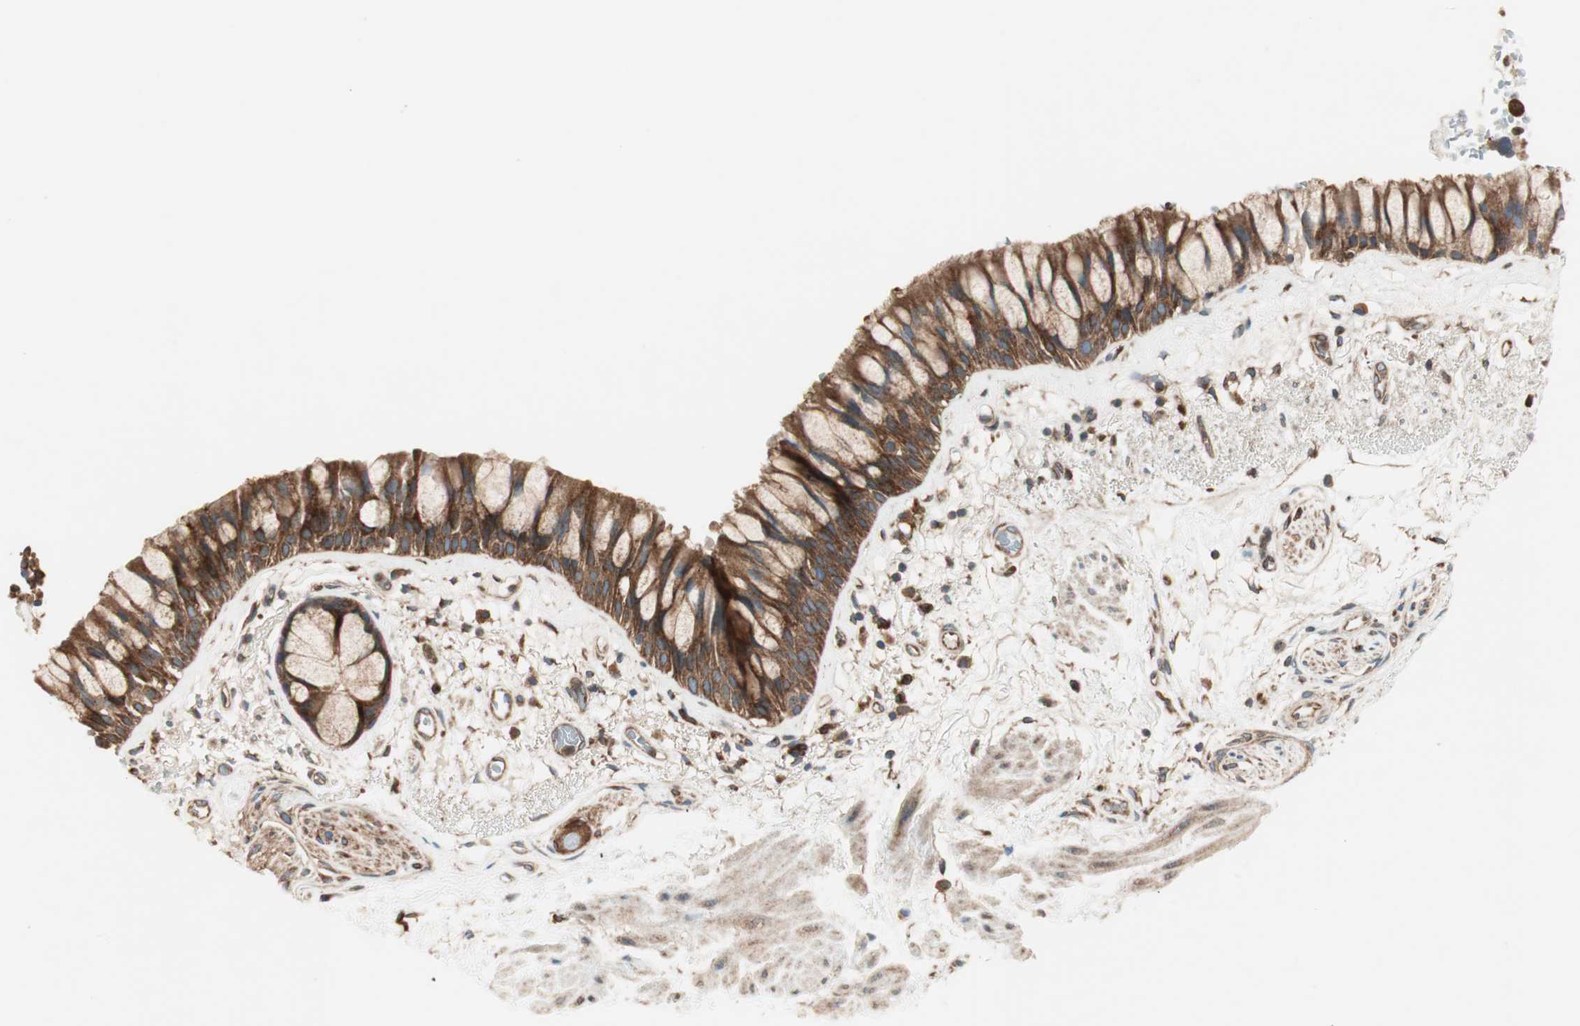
{"staining": {"intensity": "strong", "quantity": ">75%", "location": "cytoplasmic/membranous"}, "tissue": "bronchus", "cell_type": "Respiratory epithelial cells", "image_type": "normal", "snomed": [{"axis": "morphology", "description": "Normal tissue, NOS"}, {"axis": "topography", "description": "Bronchus"}], "caption": "This image demonstrates immunohistochemistry staining of unremarkable bronchus, with high strong cytoplasmic/membranous positivity in approximately >75% of respiratory epithelial cells.", "gene": "RAB5A", "patient": {"sex": "male", "age": 66}}